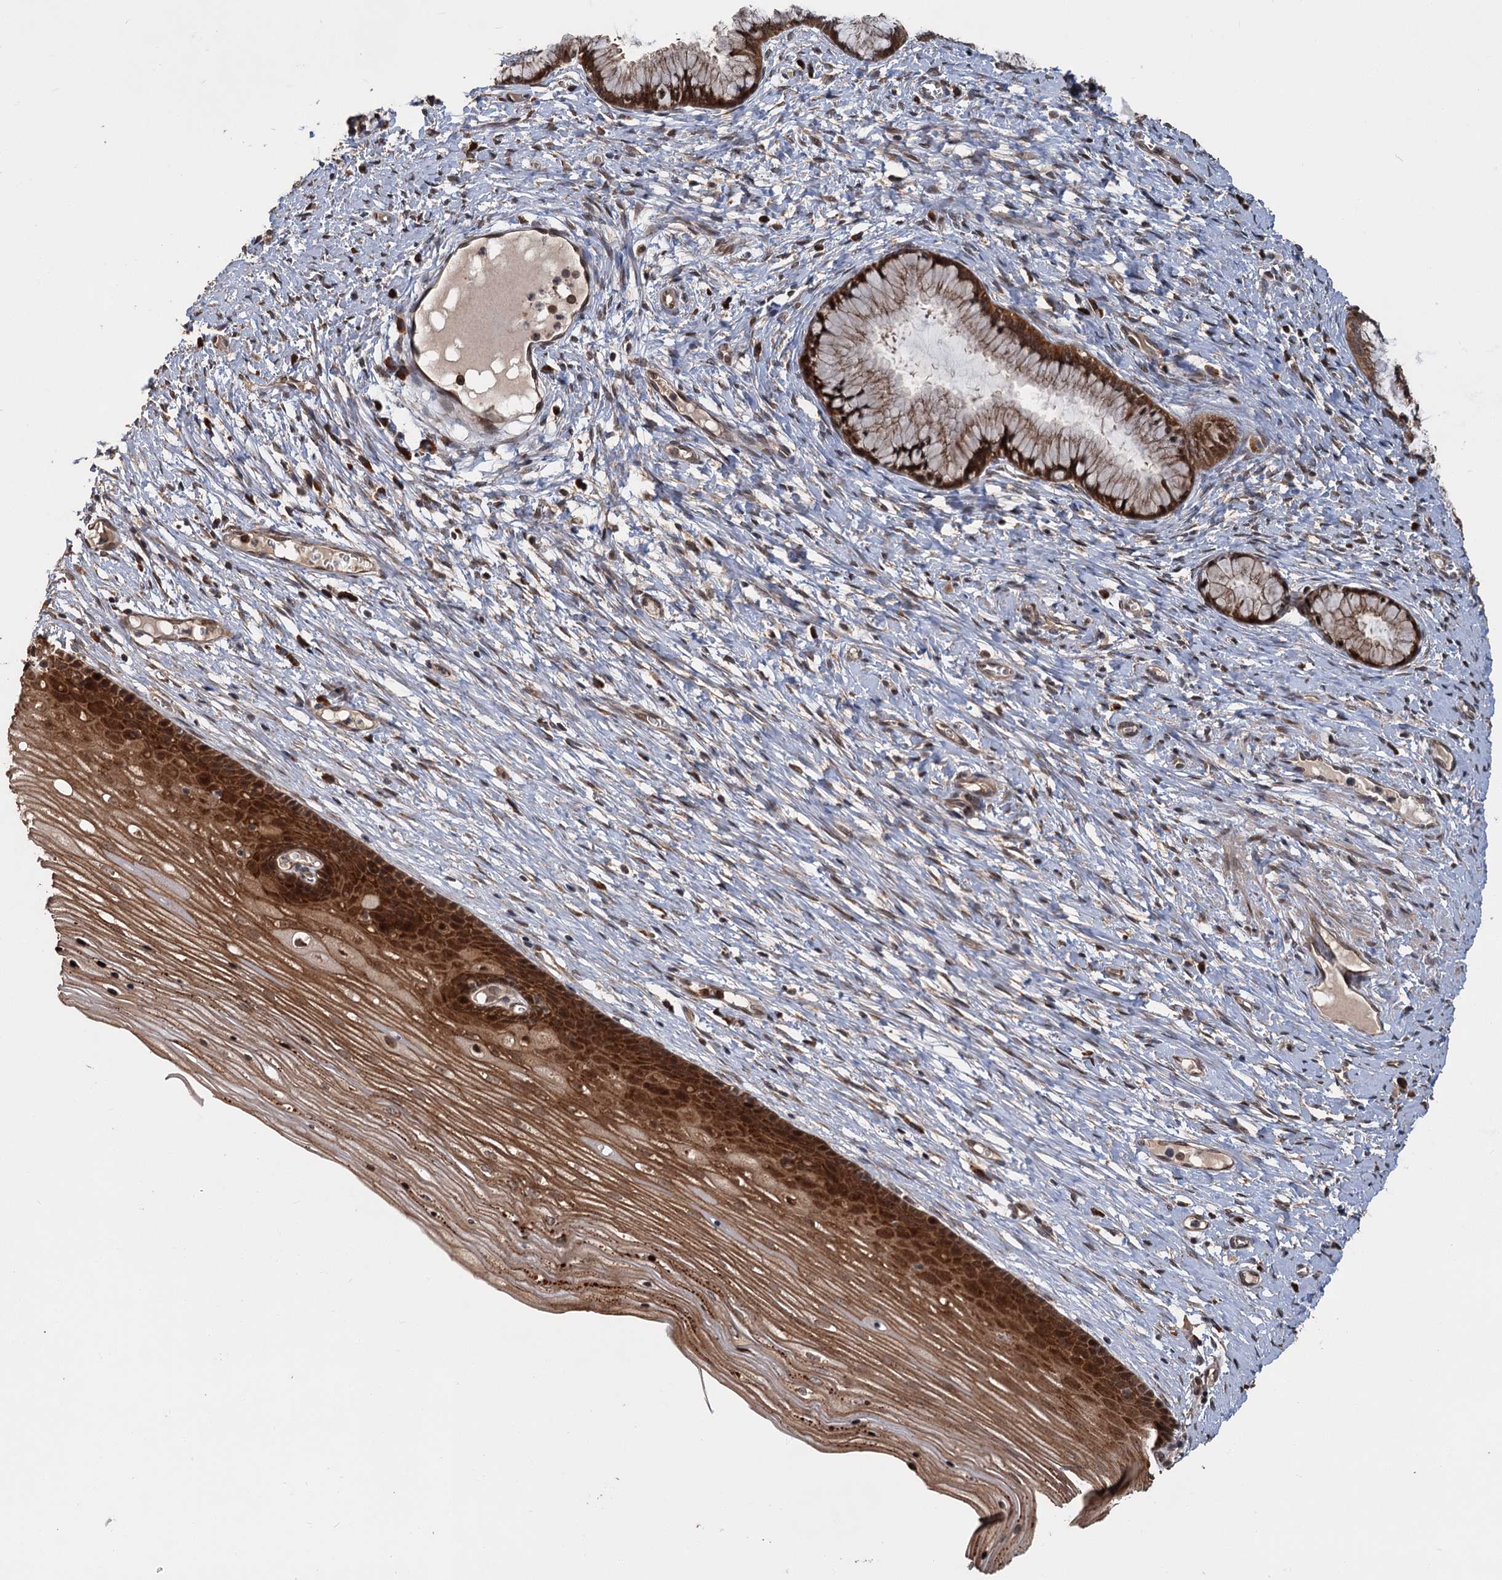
{"staining": {"intensity": "moderate", "quantity": "25%-75%", "location": "cytoplasmic/membranous,nuclear"}, "tissue": "cervix", "cell_type": "Glandular cells", "image_type": "normal", "snomed": [{"axis": "morphology", "description": "Normal tissue, NOS"}, {"axis": "topography", "description": "Cervix"}], "caption": "A histopathology image of human cervix stained for a protein exhibits moderate cytoplasmic/membranous,nuclear brown staining in glandular cells.", "gene": "KANSL2", "patient": {"sex": "female", "age": 42}}